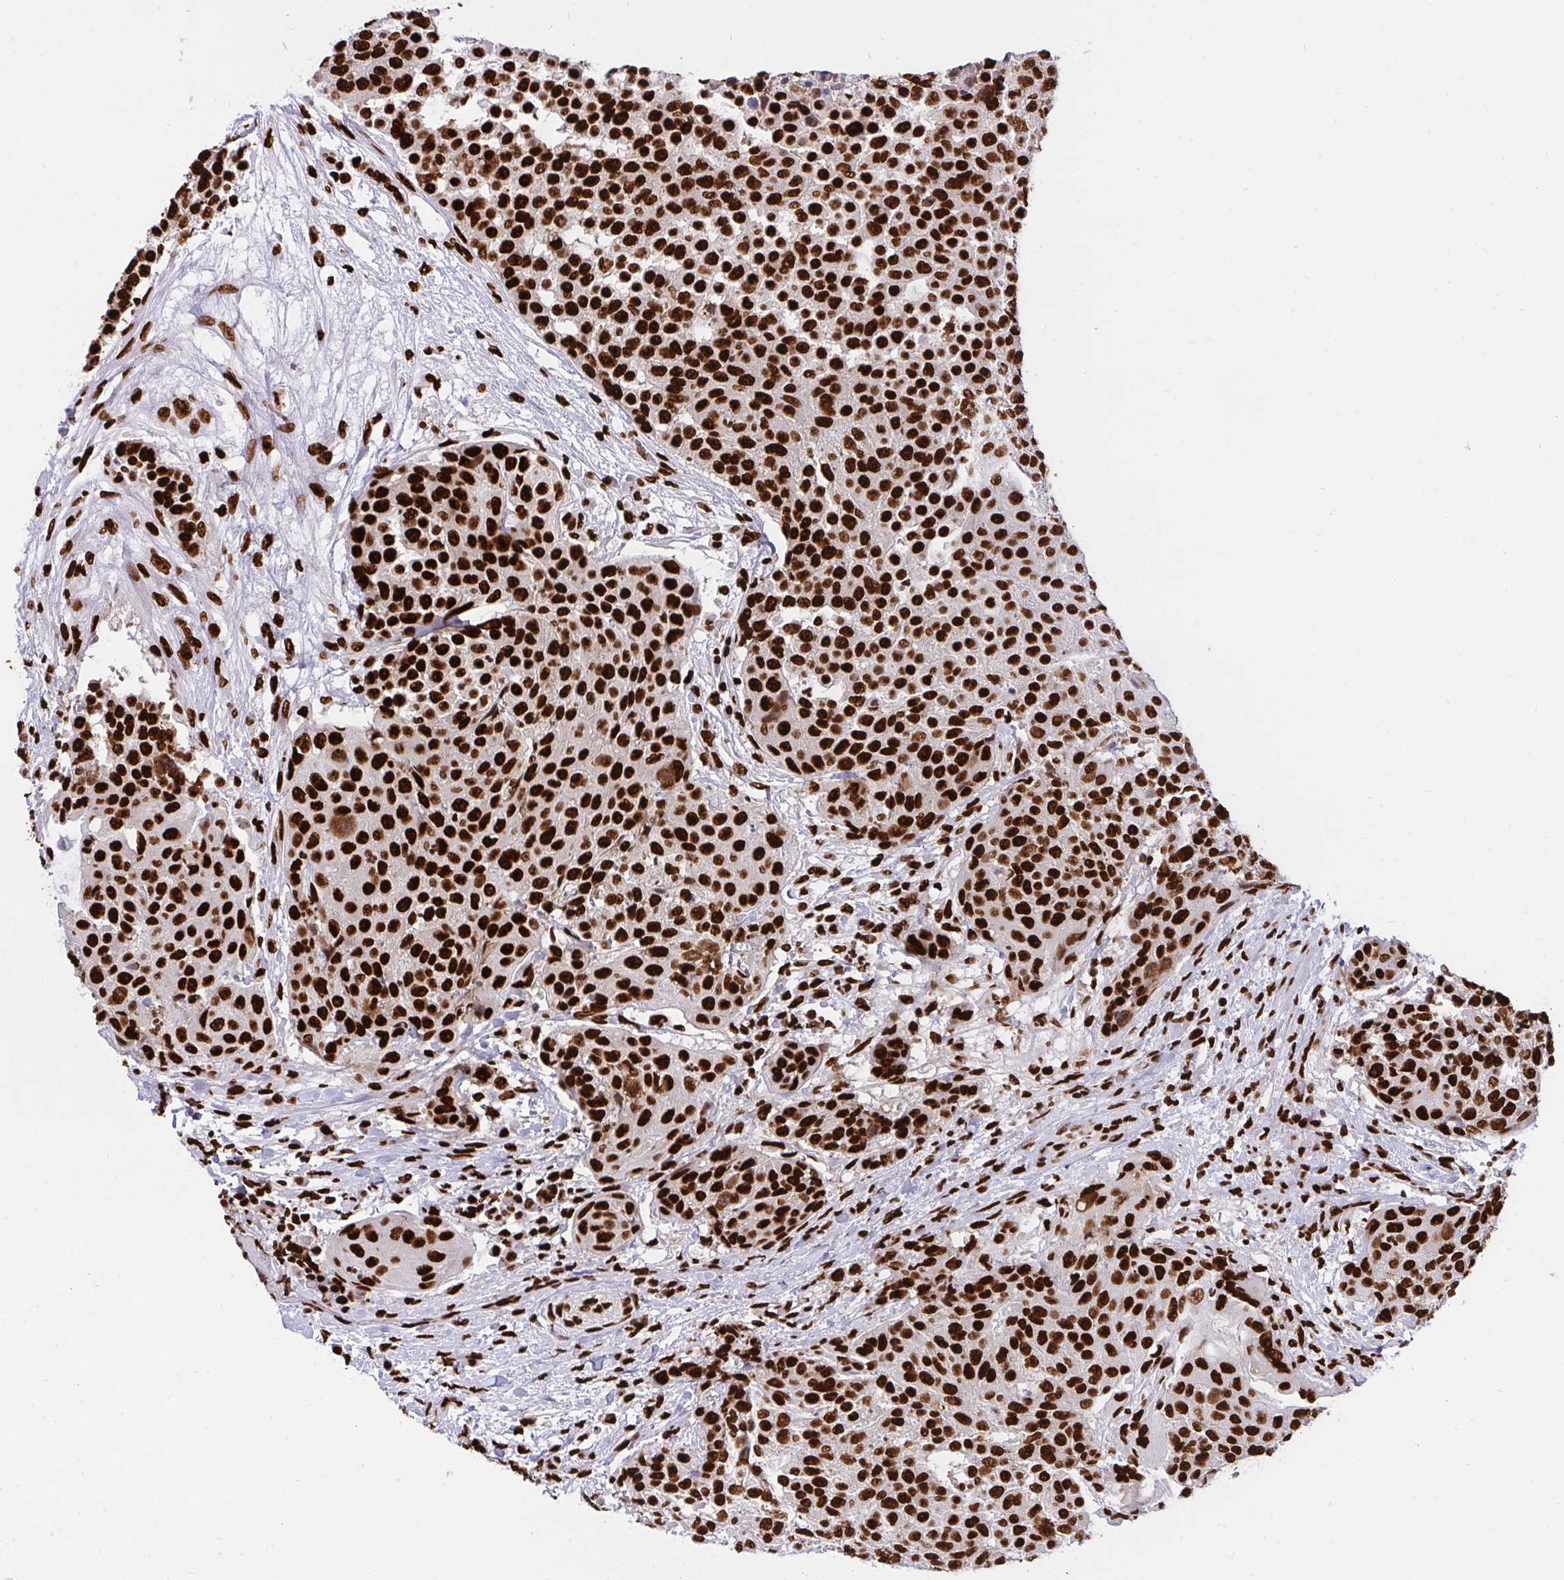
{"staining": {"intensity": "strong", "quantity": ">75%", "location": "nuclear"}, "tissue": "urothelial cancer", "cell_type": "Tumor cells", "image_type": "cancer", "snomed": [{"axis": "morphology", "description": "Urothelial carcinoma, High grade"}, {"axis": "topography", "description": "Urinary bladder"}], "caption": "Immunohistochemical staining of high-grade urothelial carcinoma displays high levels of strong nuclear protein staining in approximately >75% of tumor cells.", "gene": "HNRNPL", "patient": {"sex": "female", "age": 63}}